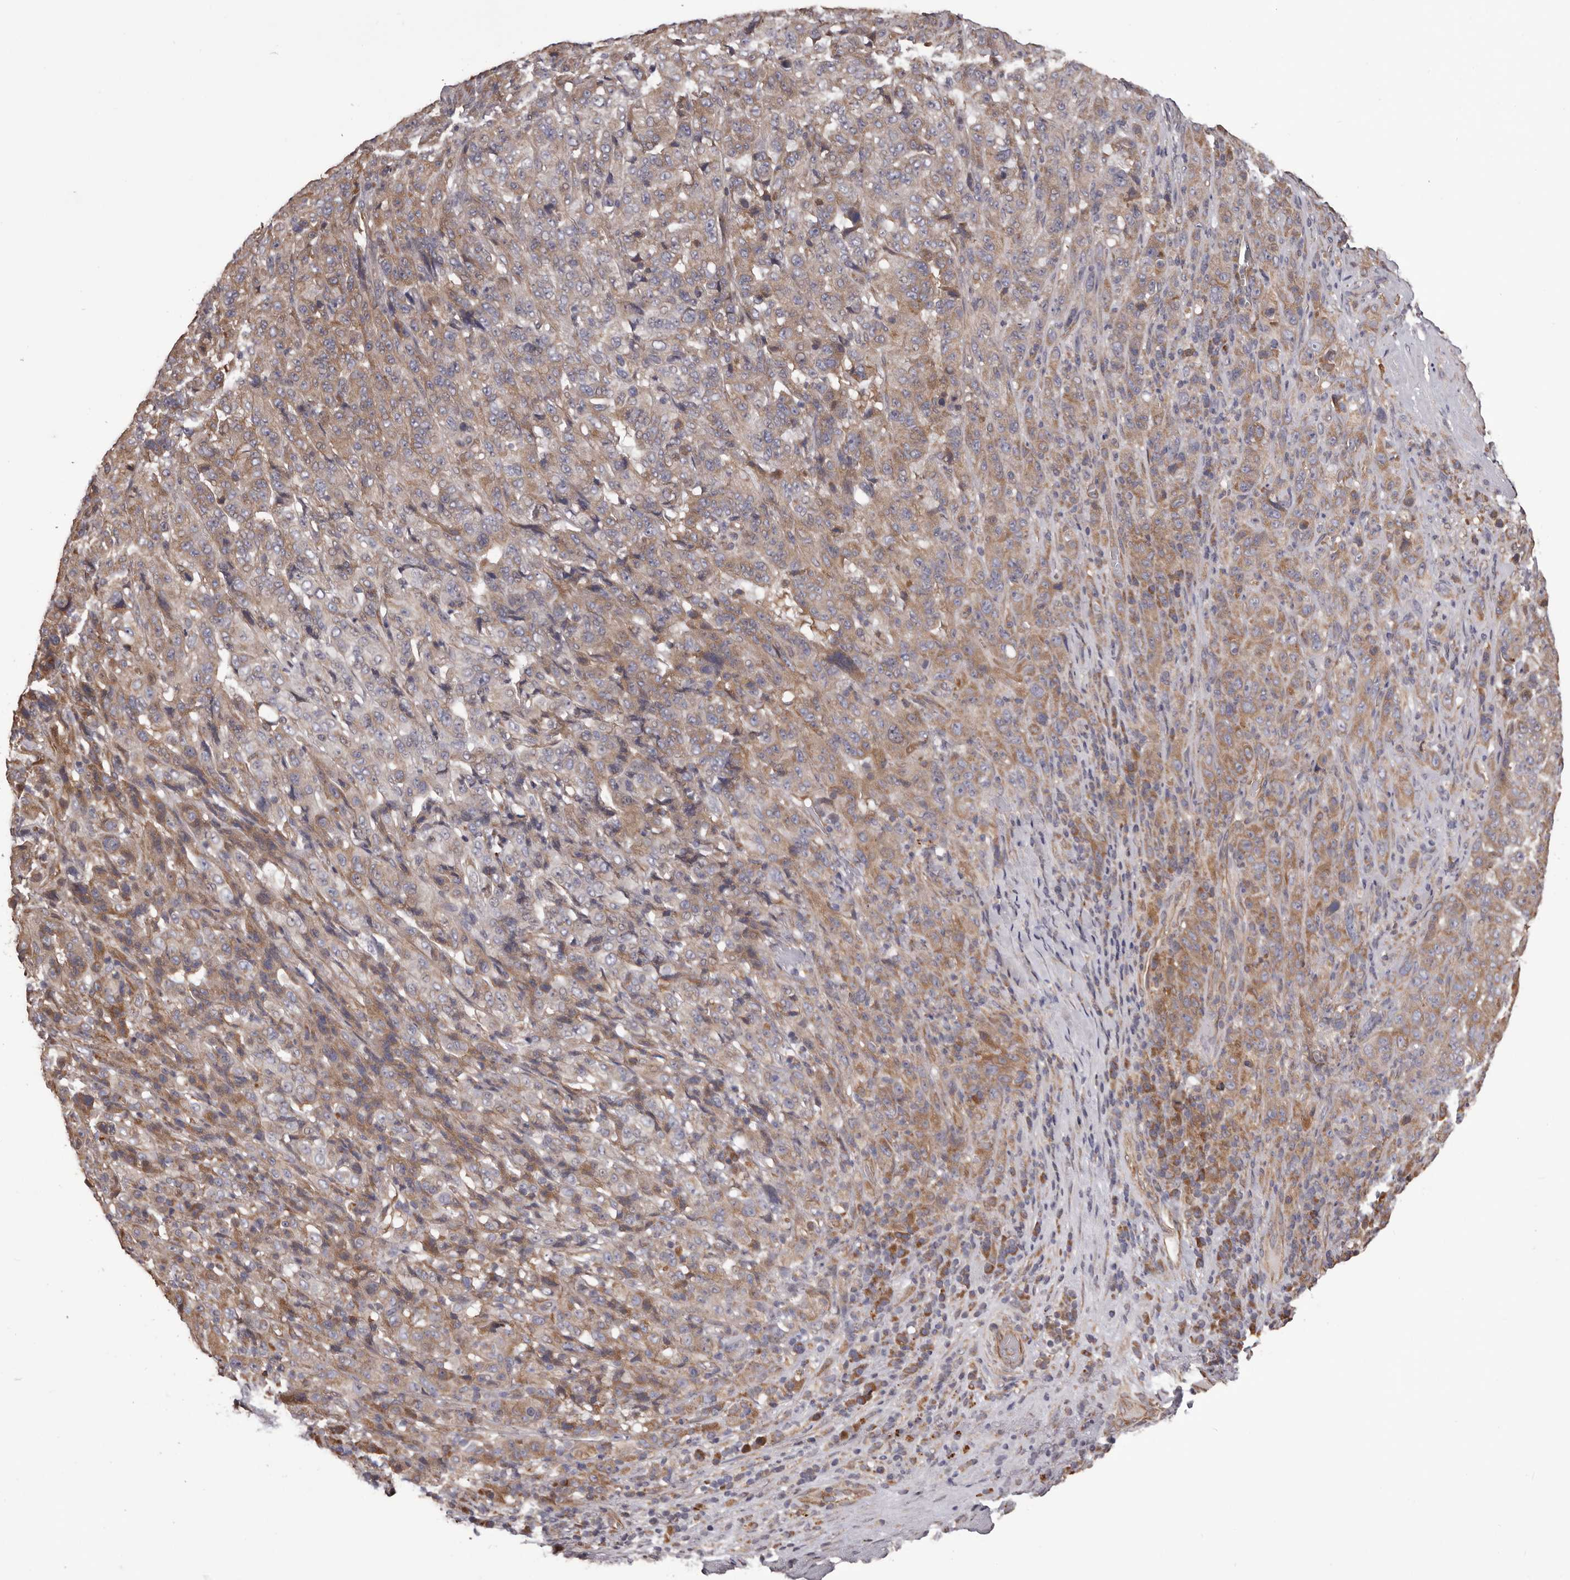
{"staining": {"intensity": "moderate", "quantity": "<25%", "location": "cytoplasmic/membranous"}, "tissue": "pancreatic cancer", "cell_type": "Tumor cells", "image_type": "cancer", "snomed": [{"axis": "morphology", "description": "Adenocarcinoma, NOS"}, {"axis": "topography", "description": "Pancreas"}], "caption": "The image demonstrates a brown stain indicating the presence of a protein in the cytoplasmic/membranous of tumor cells in pancreatic cancer. Immunohistochemistry (ihc) stains the protein in brown and the nuclei are stained blue.", "gene": "CEP104", "patient": {"sex": "male", "age": 63}}